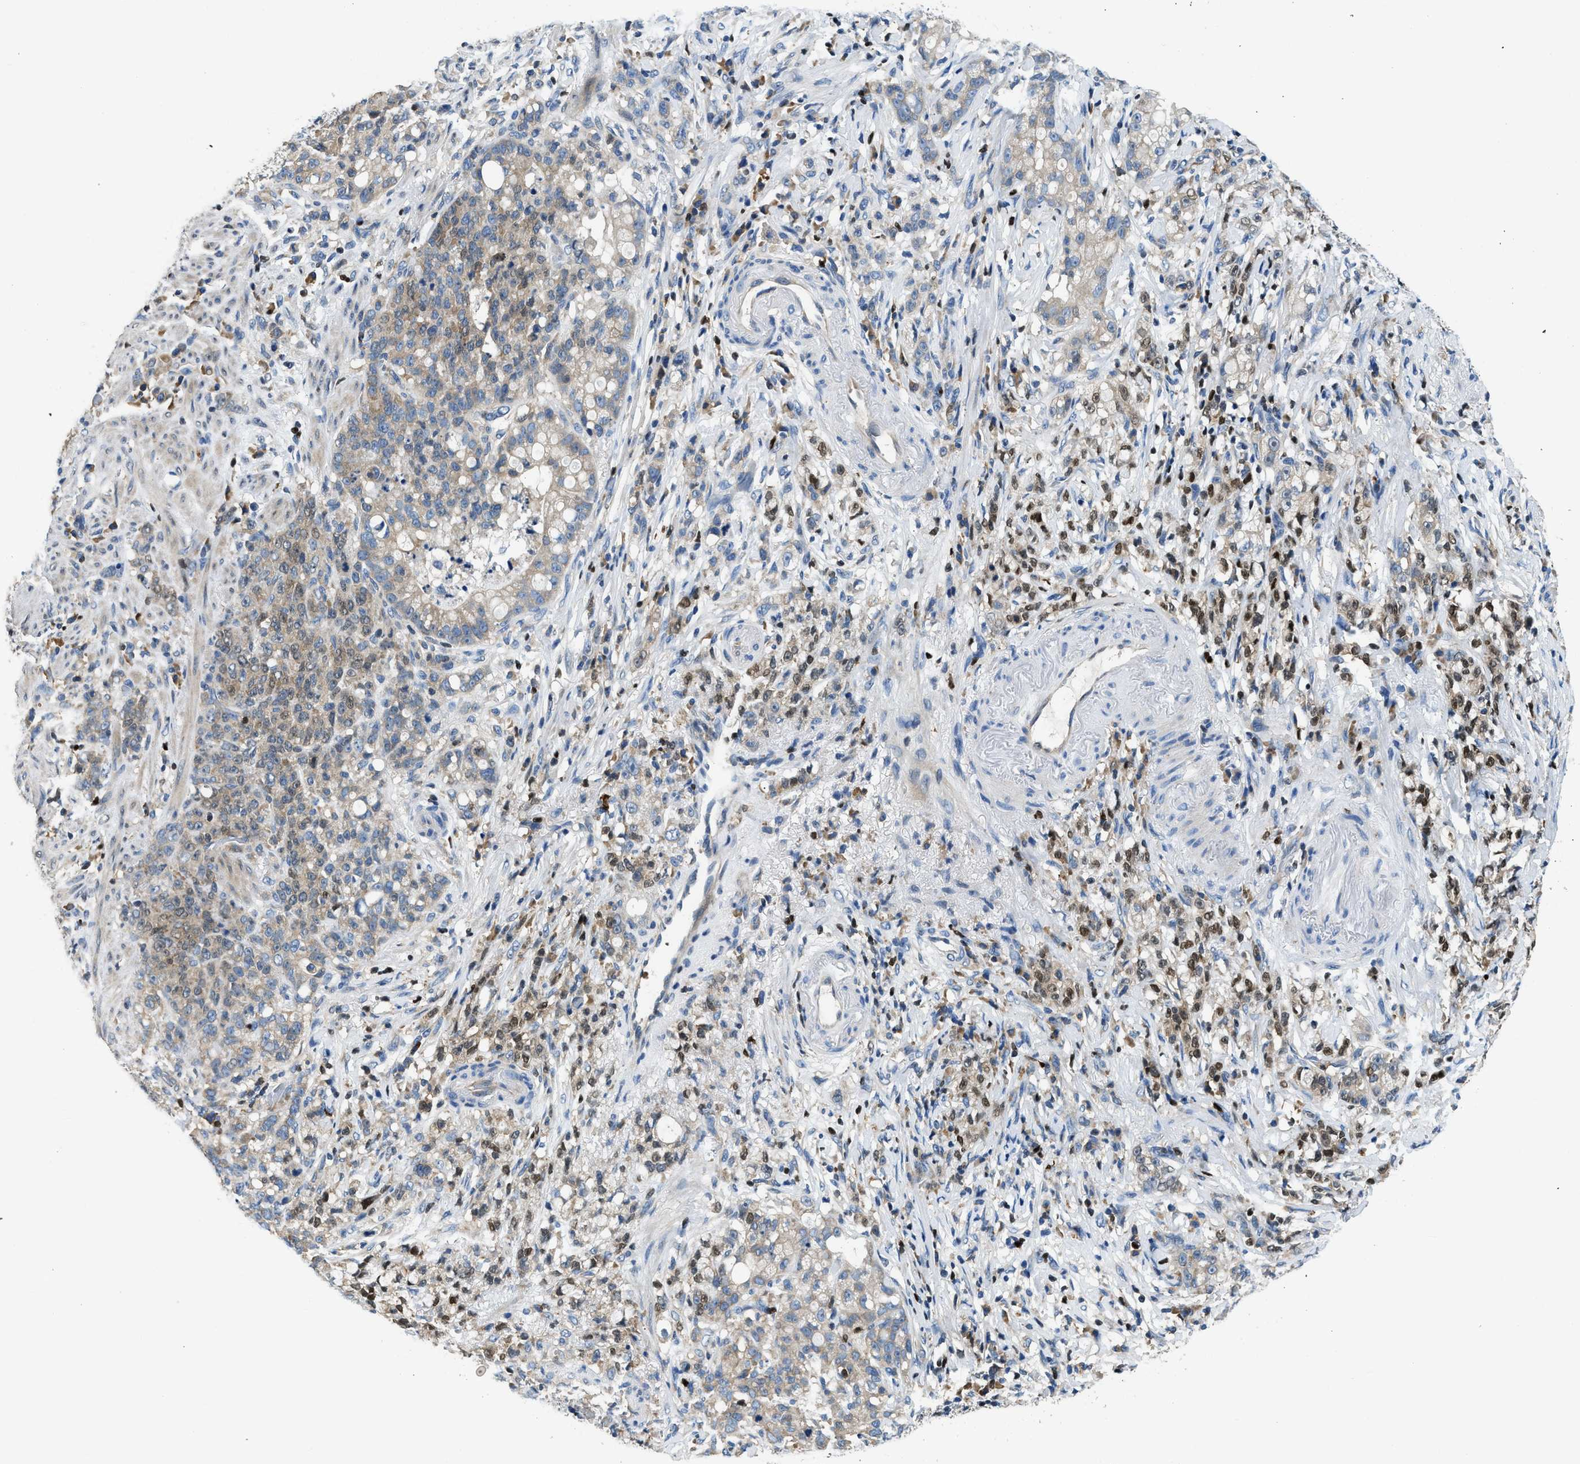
{"staining": {"intensity": "weak", "quantity": "<25%", "location": "cytoplasmic/membranous,nuclear"}, "tissue": "stomach cancer", "cell_type": "Tumor cells", "image_type": "cancer", "snomed": [{"axis": "morphology", "description": "Adenocarcinoma, NOS"}, {"axis": "topography", "description": "Stomach, lower"}], "caption": "Human stomach cancer (adenocarcinoma) stained for a protein using immunohistochemistry (IHC) demonstrates no positivity in tumor cells.", "gene": "TOX", "patient": {"sex": "male", "age": 88}}